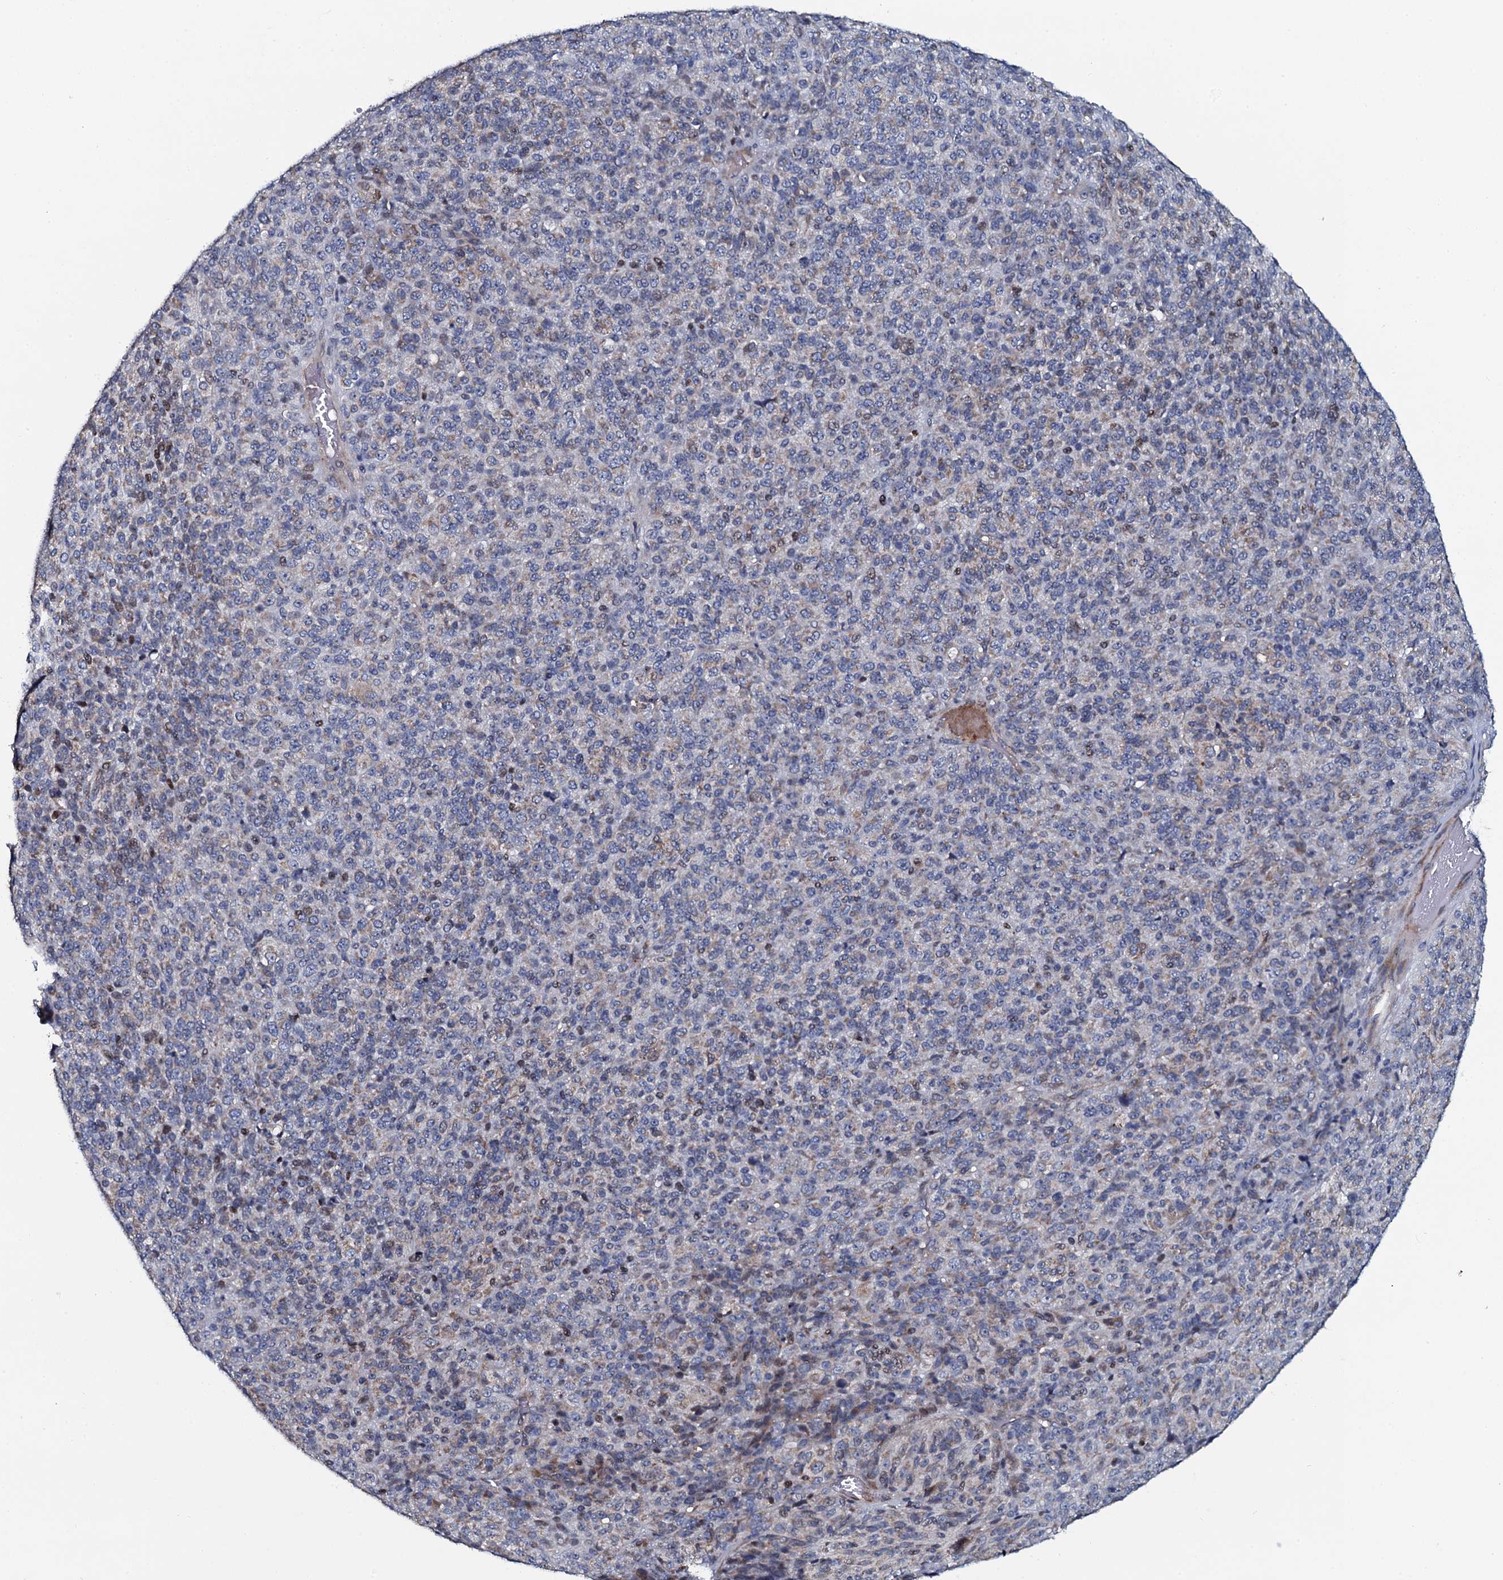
{"staining": {"intensity": "weak", "quantity": "25%-75%", "location": "cytoplasmic/membranous"}, "tissue": "melanoma", "cell_type": "Tumor cells", "image_type": "cancer", "snomed": [{"axis": "morphology", "description": "Malignant melanoma, Metastatic site"}, {"axis": "topography", "description": "Brain"}], "caption": "Immunohistochemical staining of melanoma displays low levels of weak cytoplasmic/membranous positivity in approximately 25%-75% of tumor cells.", "gene": "KCTD4", "patient": {"sex": "female", "age": 56}}